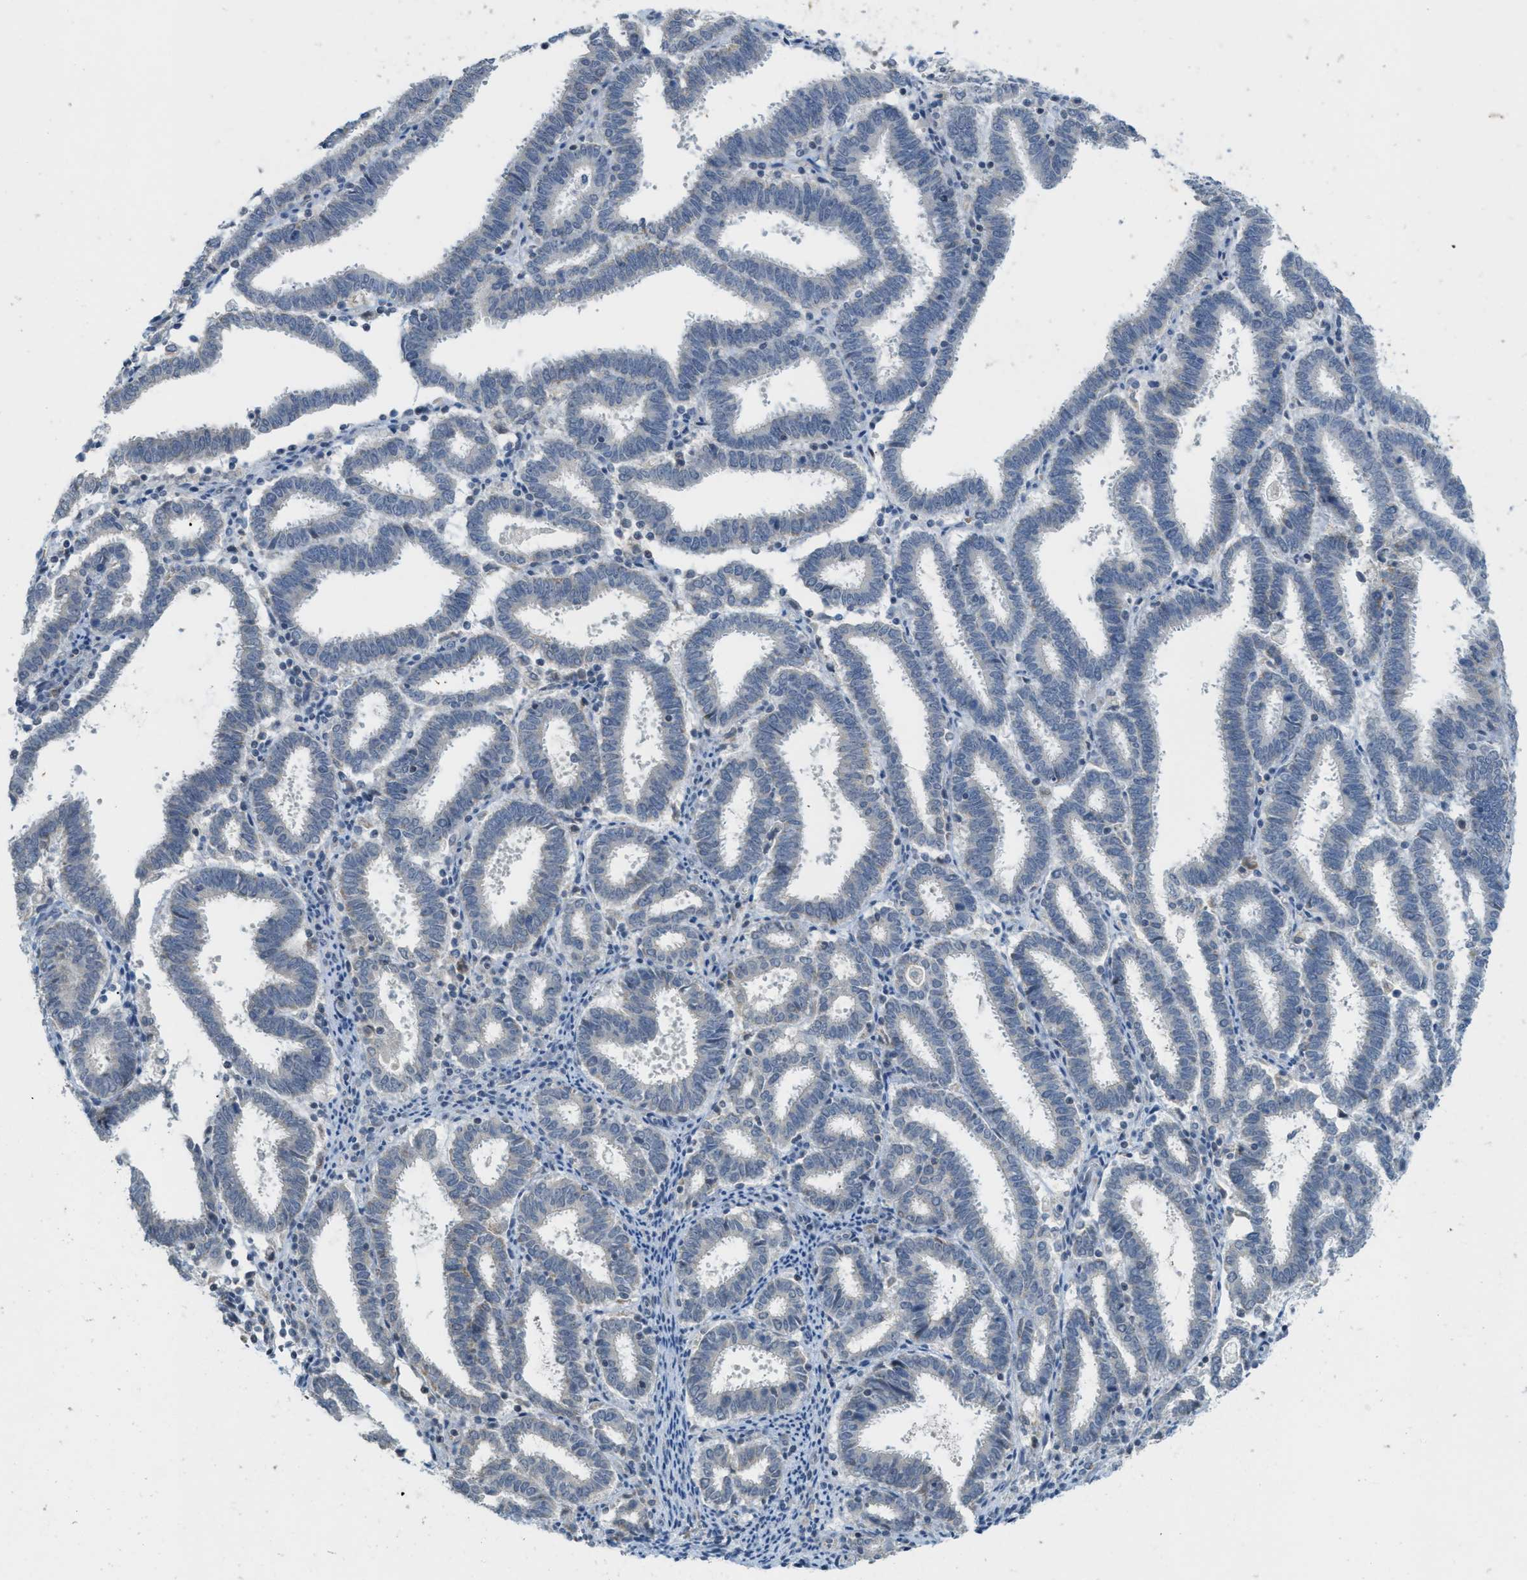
{"staining": {"intensity": "negative", "quantity": "none", "location": "none"}, "tissue": "endometrial cancer", "cell_type": "Tumor cells", "image_type": "cancer", "snomed": [{"axis": "morphology", "description": "Adenocarcinoma, NOS"}, {"axis": "topography", "description": "Uterus"}], "caption": "The image displays no significant positivity in tumor cells of endometrial adenocarcinoma.", "gene": "TXNDC2", "patient": {"sex": "female", "age": 83}}